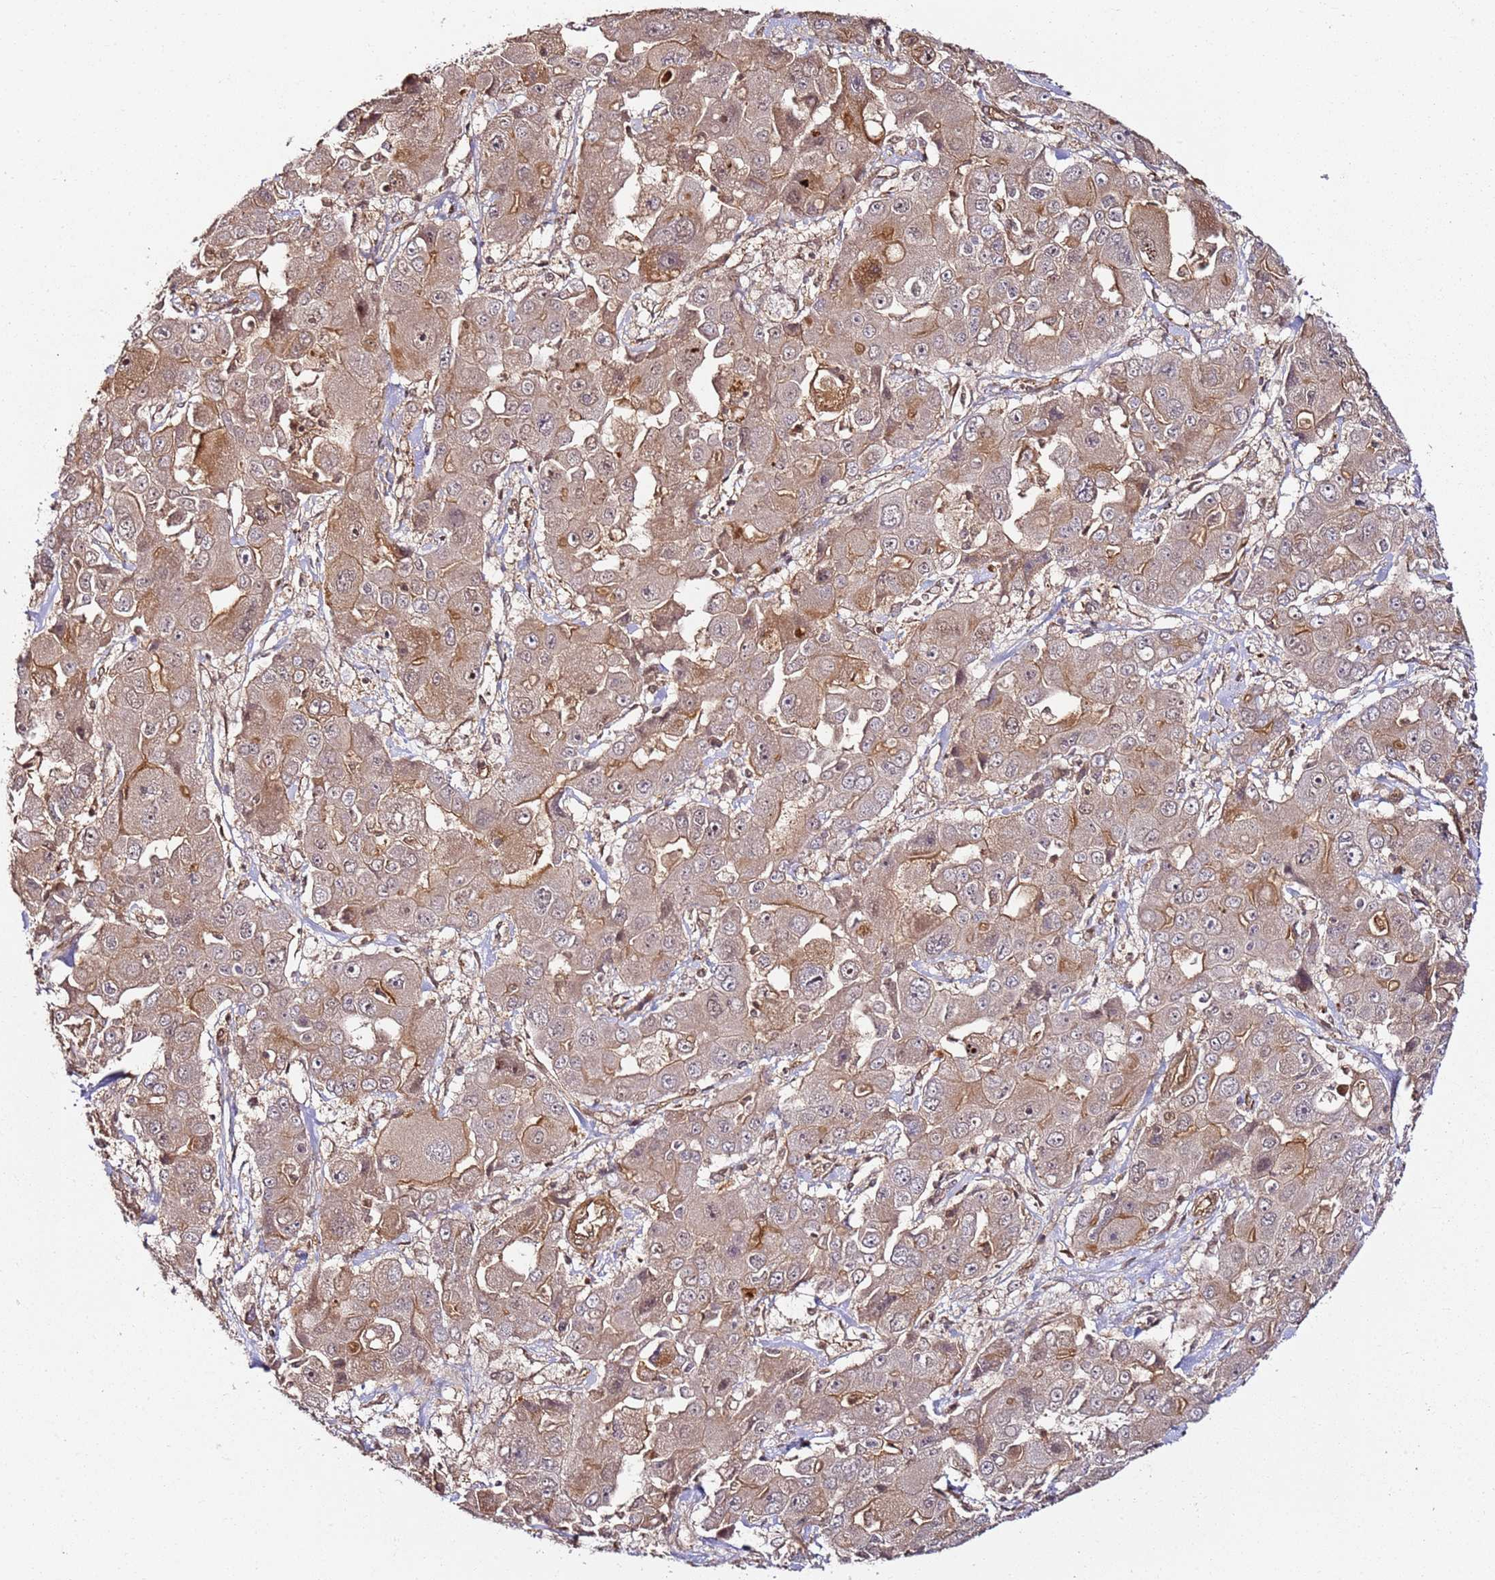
{"staining": {"intensity": "moderate", "quantity": ">75%", "location": "cytoplasmic/membranous"}, "tissue": "liver cancer", "cell_type": "Tumor cells", "image_type": "cancer", "snomed": [{"axis": "morphology", "description": "Cholangiocarcinoma"}, {"axis": "topography", "description": "Liver"}], "caption": "Immunohistochemical staining of human liver cancer (cholangiocarcinoma) reveals medium levels of moderate cytoplasmic/membranous expression in about >75% of tumor cells.", "gene": "CCNYL1", "patient": {"sex": "male", "age": 67}}